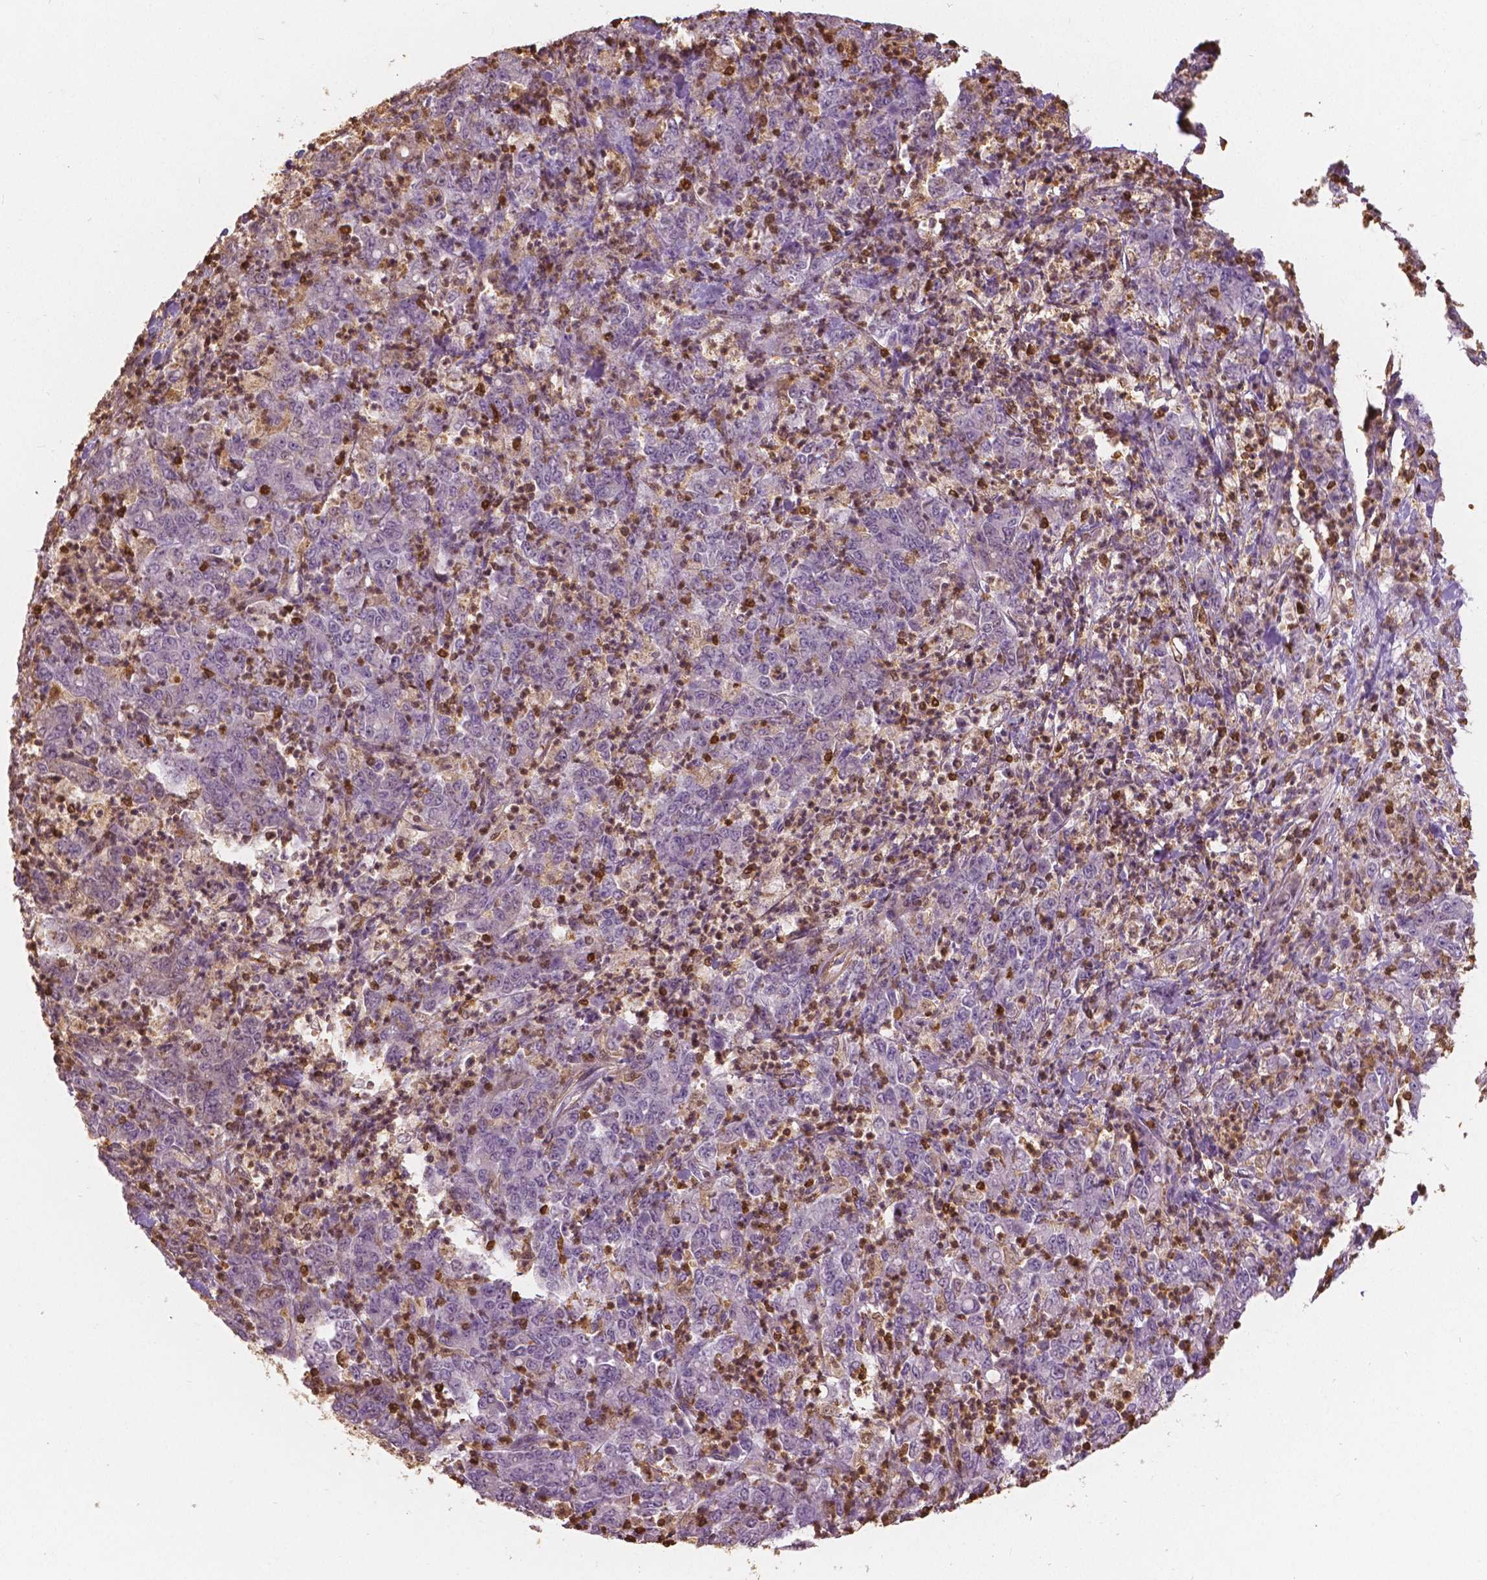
{"staining": {"intensity": "negative", "quantity": "none", "location": "none"}, "tissue": "stomach cancer", "cell_type": "Tumor cells", "image_type": "cancer", "snomed": [{"axis": "morphology", "description": "Adenocarcinoma, NOS"}, {"axis": "topography", "description": "Stomach, lower"}], "caption": "The IHC histopathology image has no significant staining in tumor cells of stomach cancer tissue.", "gene": "S100A4", "patient": {"sex": "female", "age": 71}}